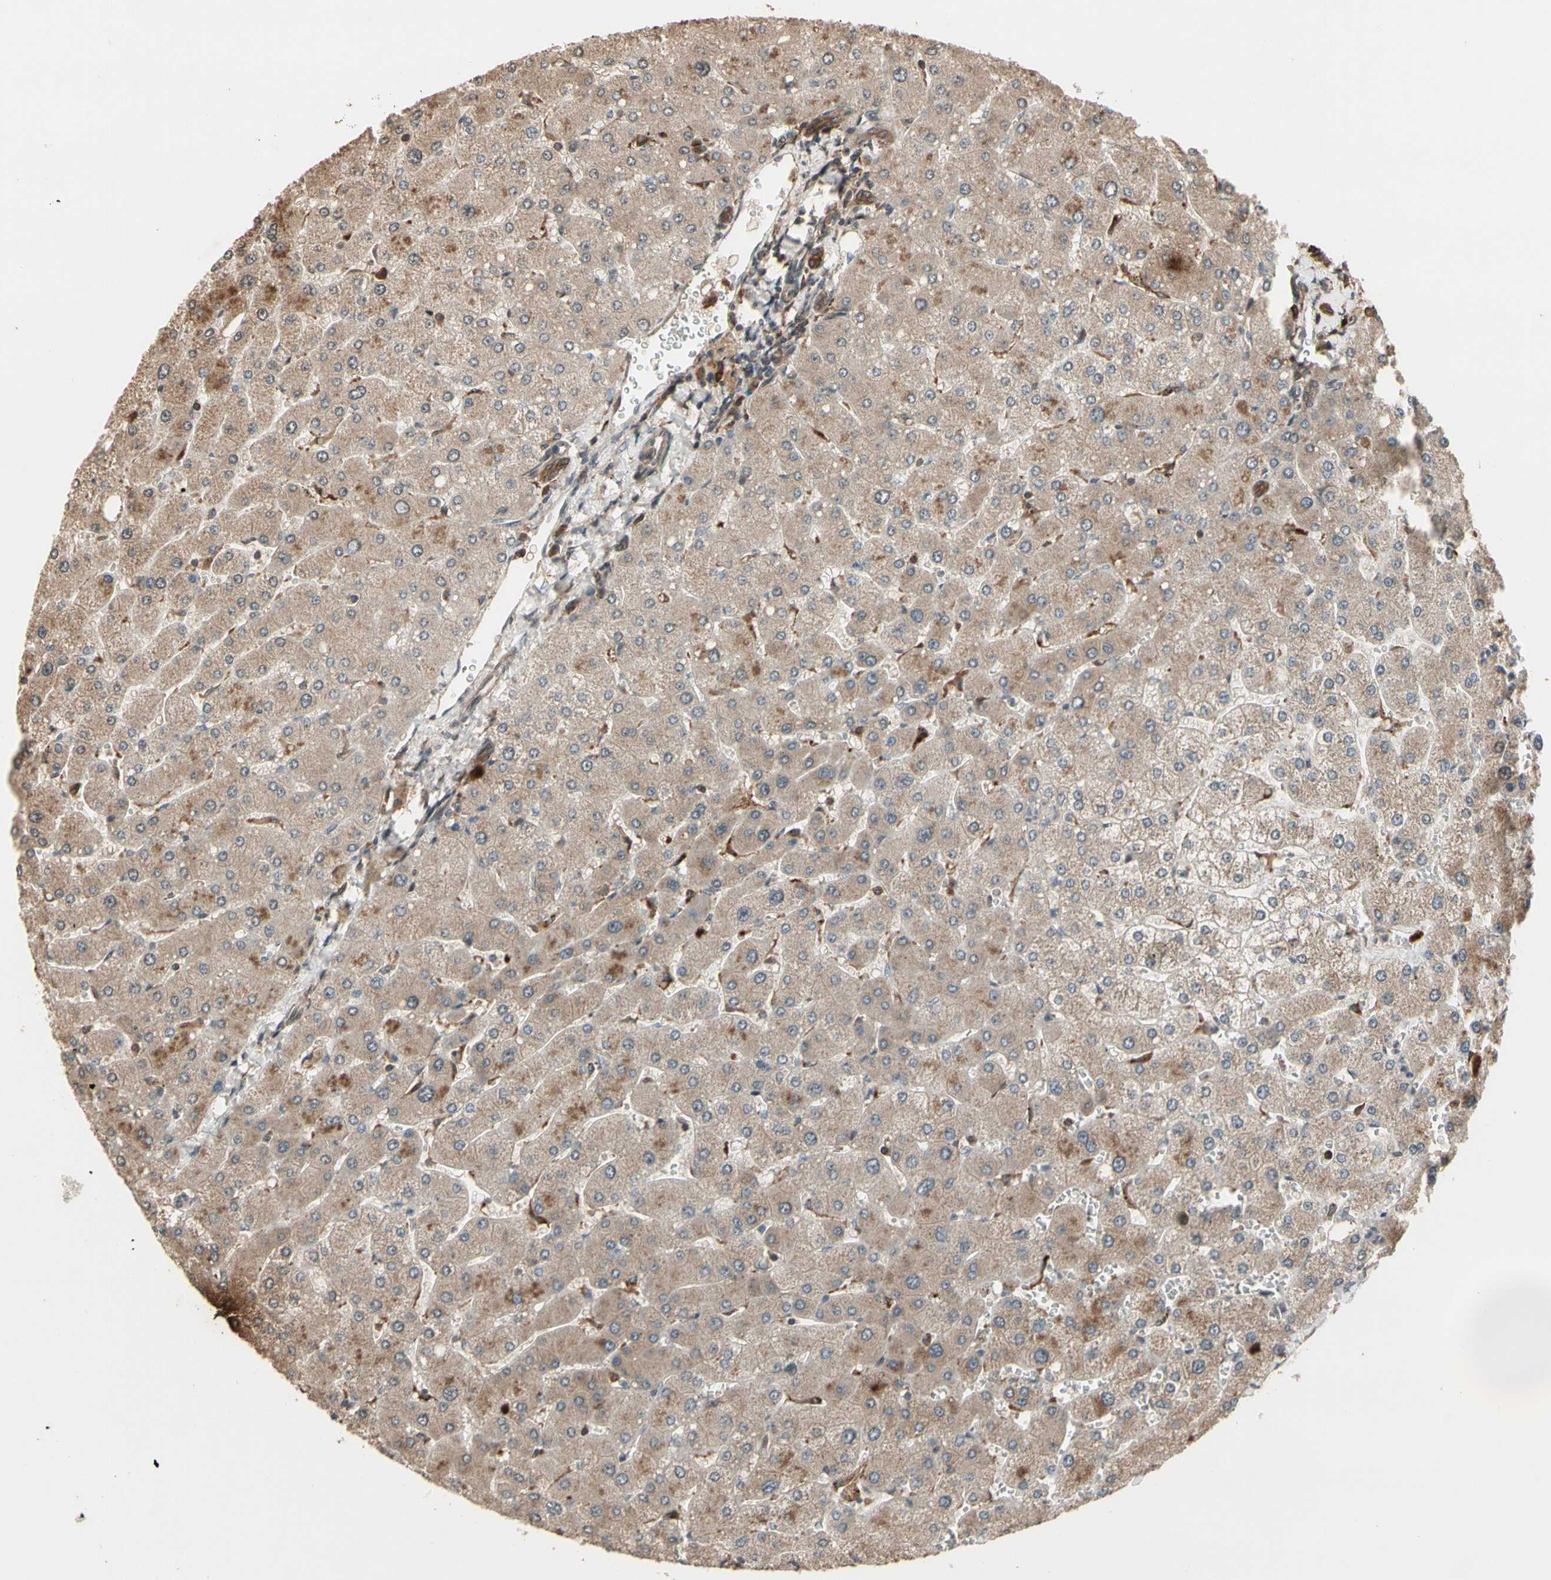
{"staining": {"intensity": "weak", "quantity": ">75%", "location": "cytoplasmic/membranous"}, "tissue": "liver", "cell_type": "Hepatocytes", "image_type": "normal", "snomed": [{"axis": "morphology", "description": "Normal tissue, NOS"}, {"axis": "topography", "description": "Liver"}], "caption": "Protein analysis of benign liver displays weak cytoplasmic/membranous positivity in about >75% of hepatocytes.", "gene": "CSF1R", "patient": {"sex": "male", "age": 55}}